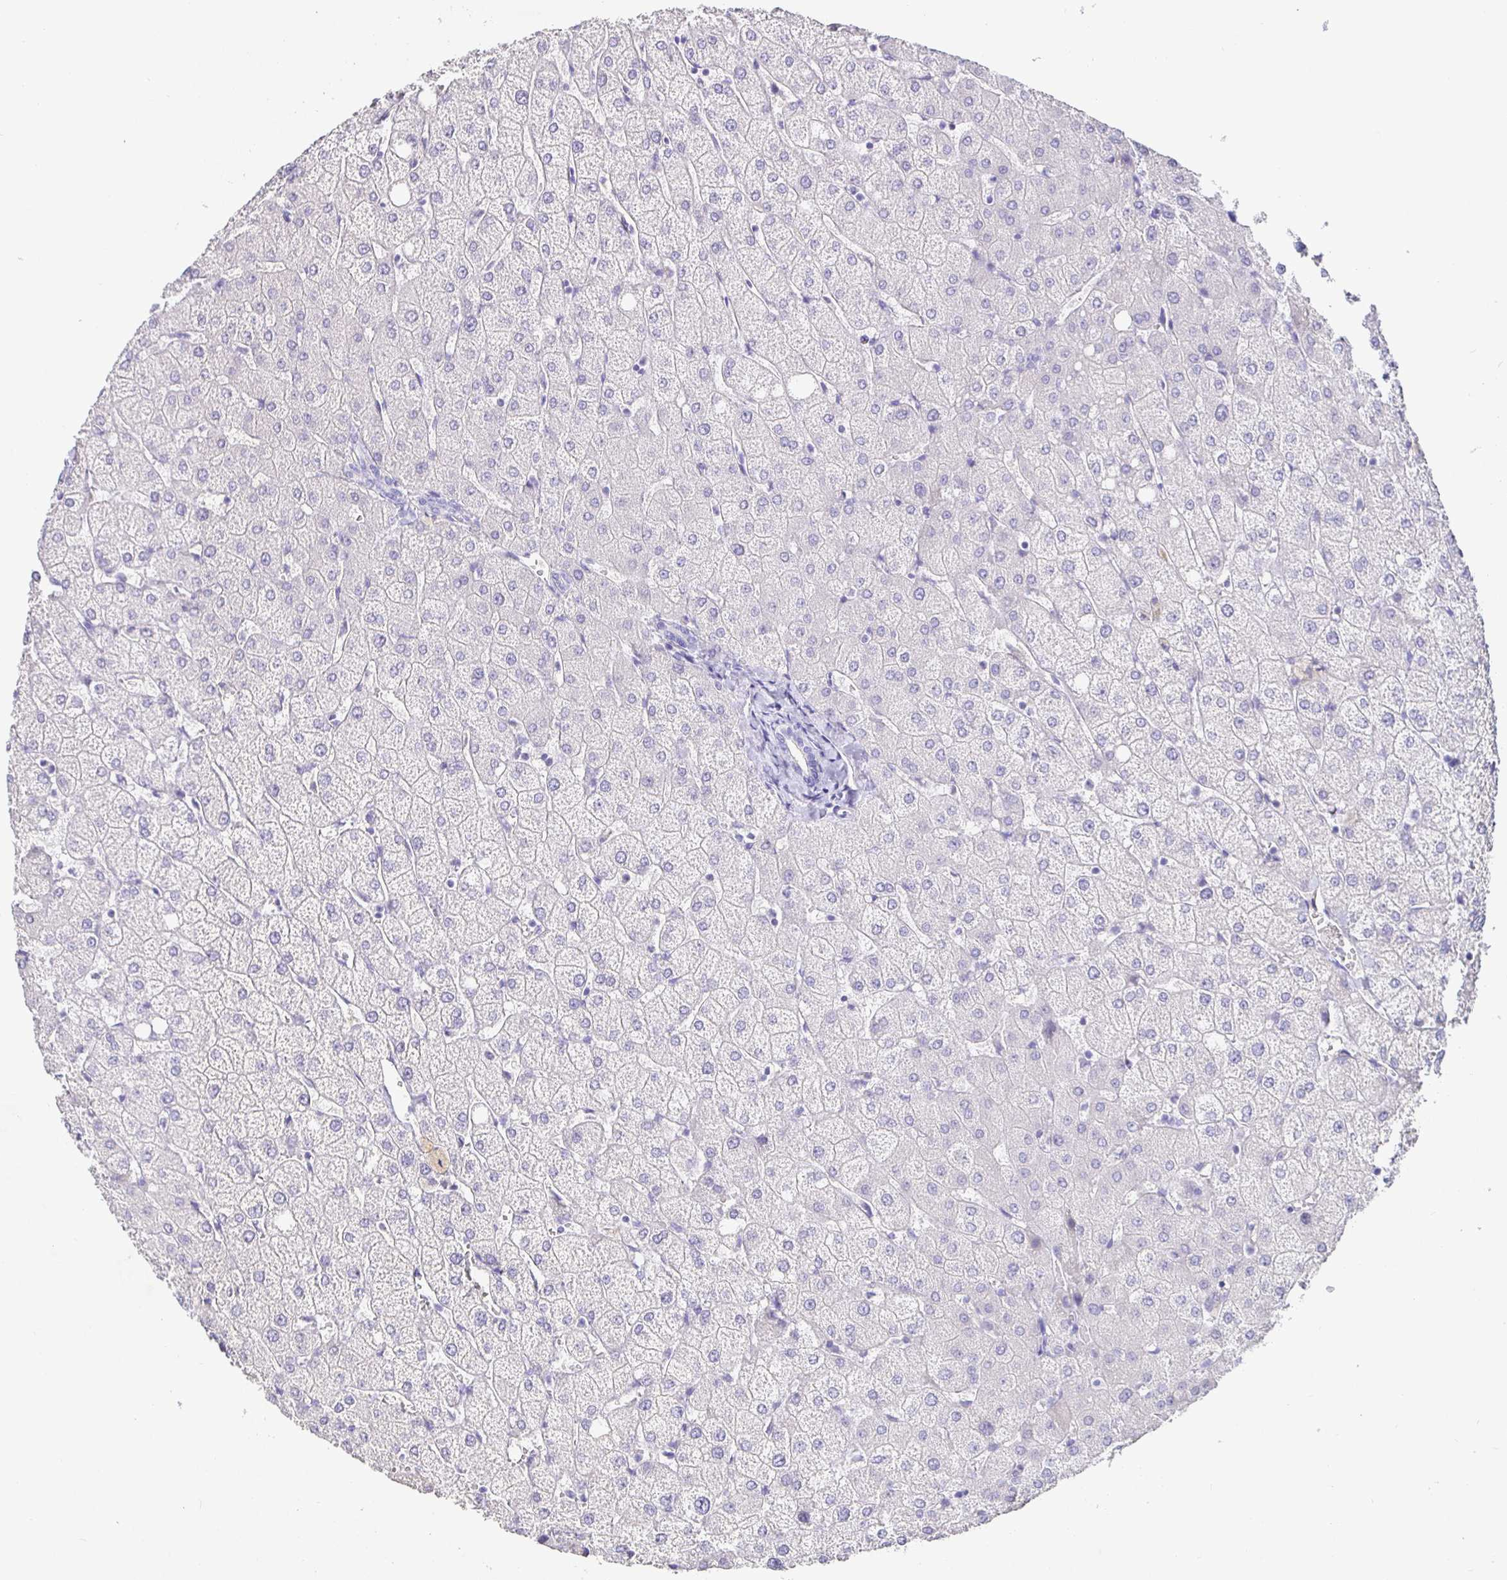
{"staining": {"intensity": "negative", "quantity": "none", "location": "none"}, "tissue": "liver", "cell_type": "Cholangiocytes", "image_type": "normal", "snomed": [{"axis": "morphology", "description": "Normal tissue, NOS"}, {"axis": "topography", "description": "Liver"}], "caption": "This is an immunohistochemistry micrograph of normal human liver. There is no positivity in cholangiocytes.", "gene": "TPTE", "patient": {"sex": "female", "age": 54}}